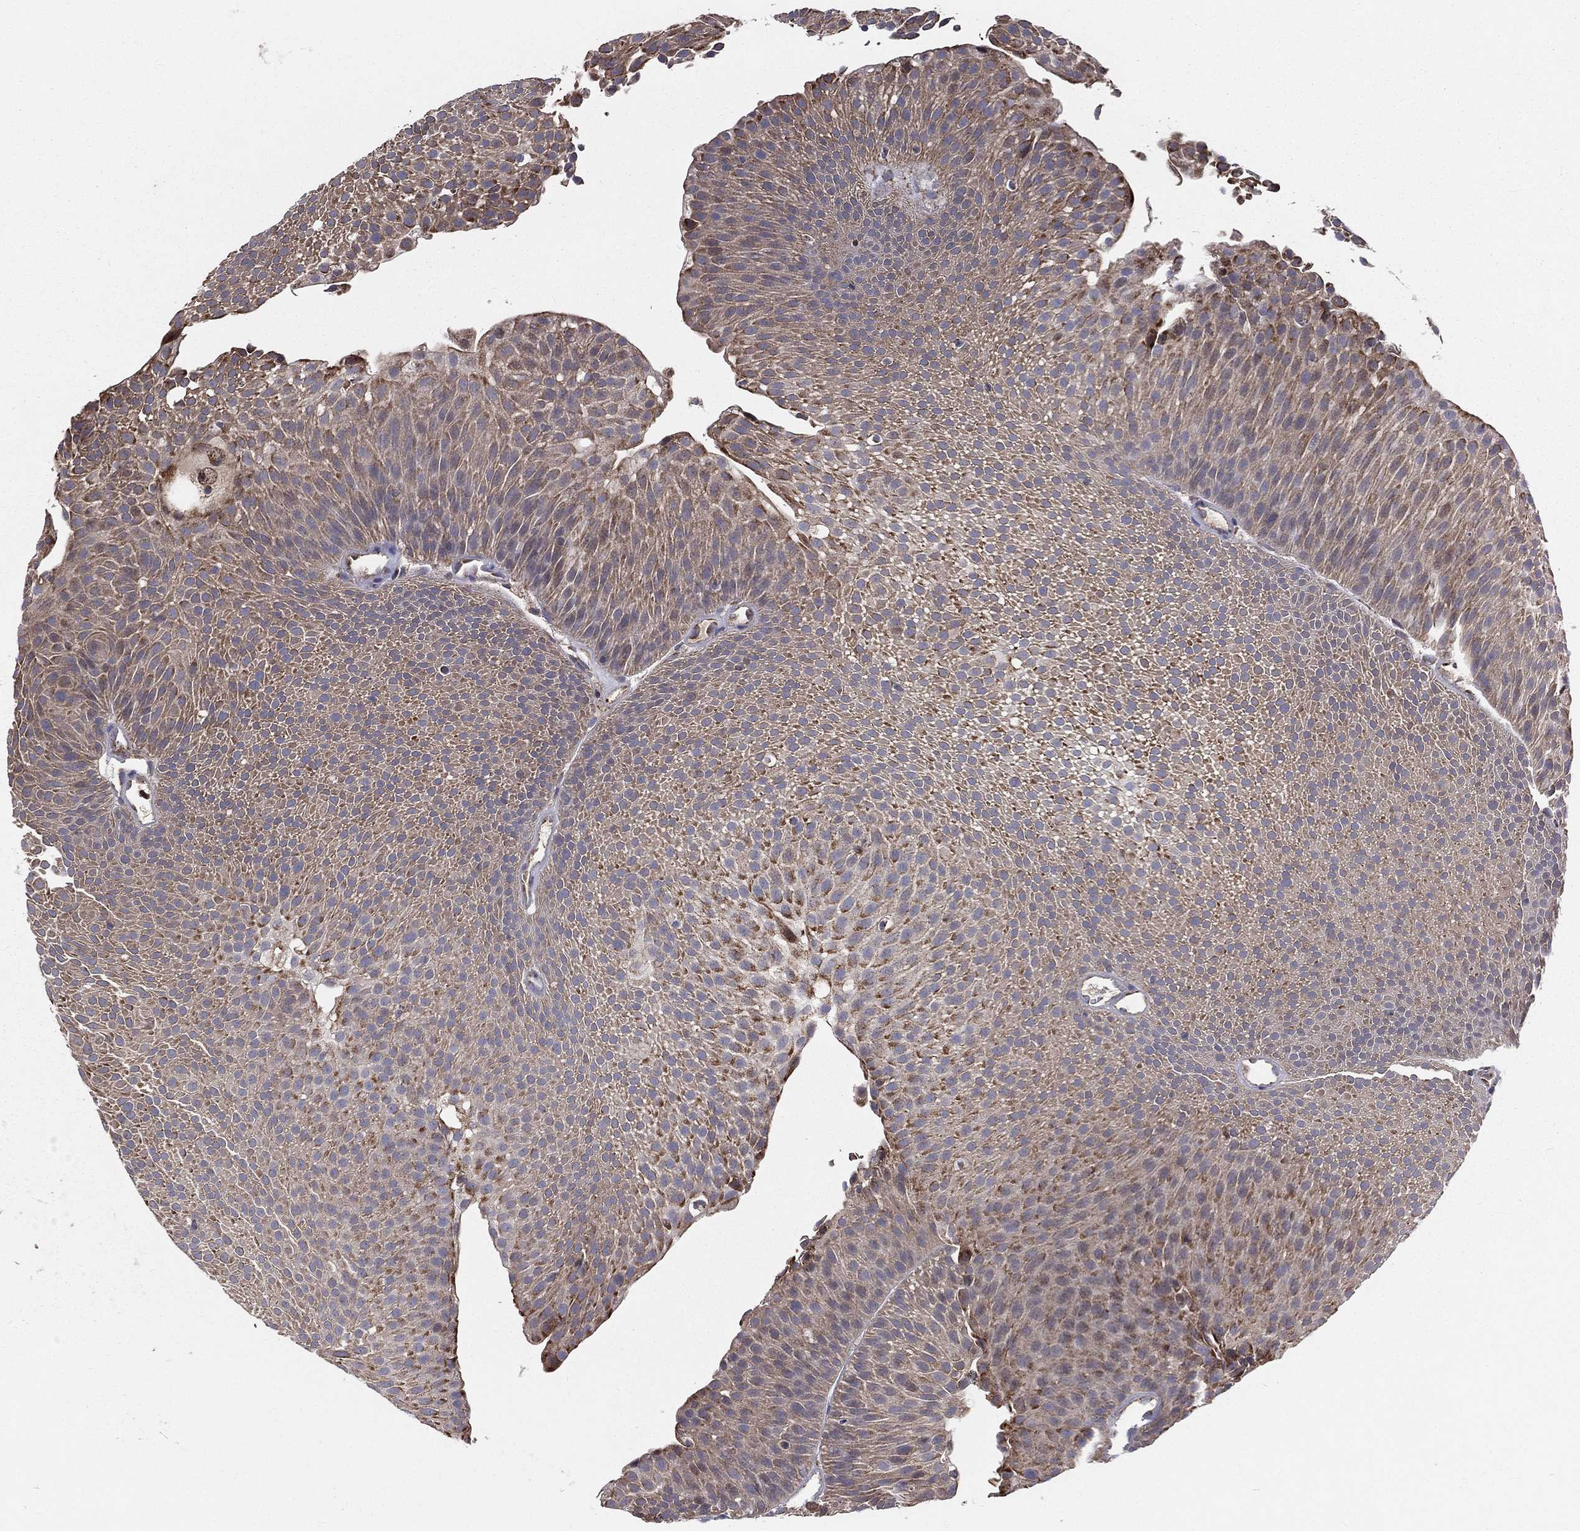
{"staining": {"intensity": "moderate", "quantity": ">75%", "location": "cytoplasmic/membranous"}, "tissue": "urothelial cancer", "cell_type": "Tumor cells", "image_type": "cancer", "snomed": [{"axis": "morphology", "description": "Urothelial carcinoma, Low grade"}, {"axis": "topography", "description": "Urinary bladder"}], "caption": "Urothelial carcinoma (low-grade) stained with a protein marker reveals moderate staining in tumor cells.", "gene": "GPD1", "patient": {"sex": "male", "age": 65}}